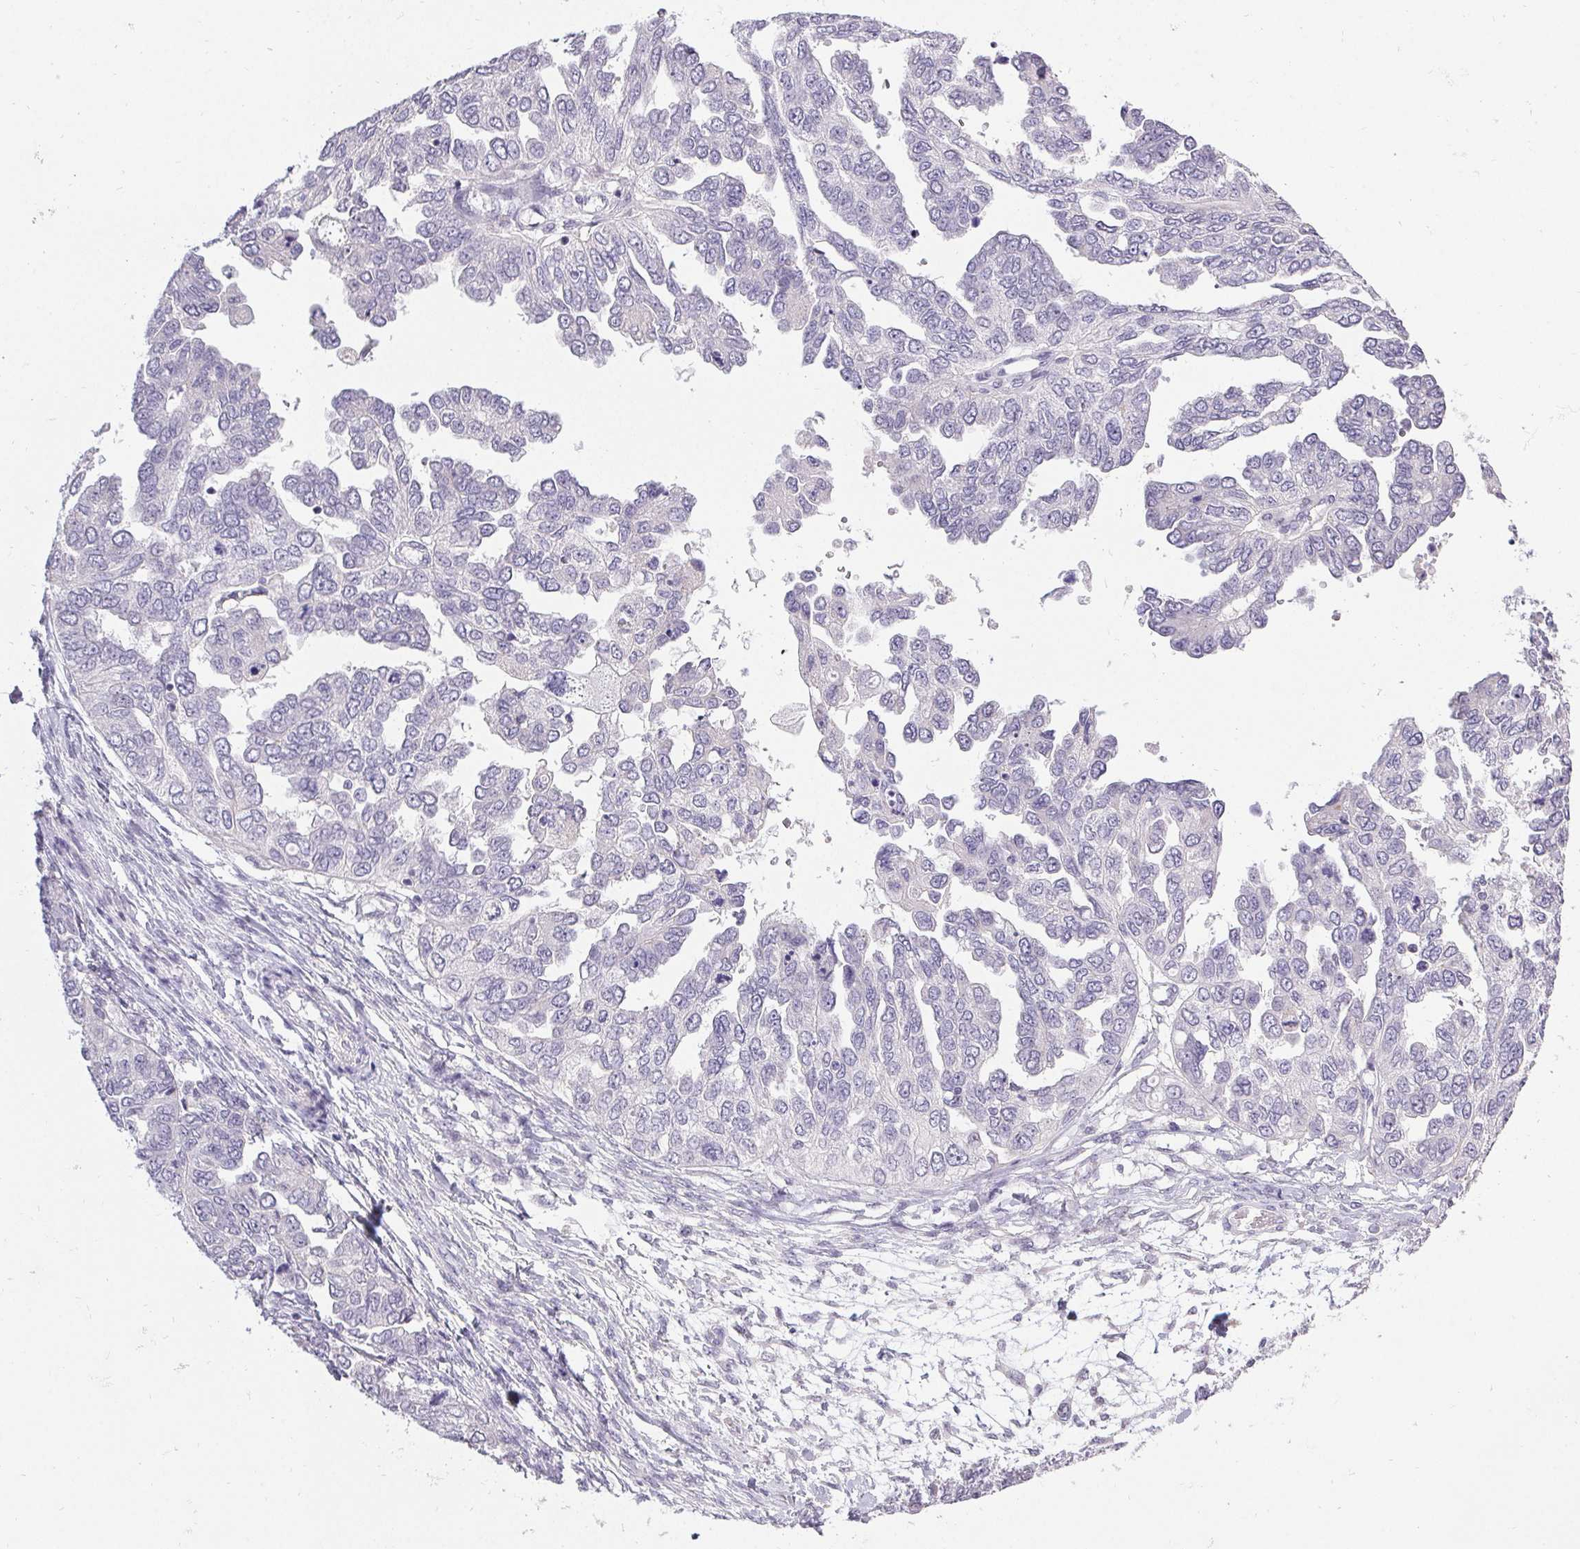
{"staining": {"intensity": "negative", "quantity": "none", "location": "none"}, "tissue": "ovarian cancer", "cell_type": "Tumor cells", "image_type": "cancer", "snomed": [{"axis": "morphology", "description": "Cystadenocarcinoma, serous, NOS"}, {"axis": "topography", "description": "Ovary"}], "caption": "The photomicrograph reveals no significant staining in tumor cells of serous cystadenocarcinoma (ovarian).", "gene": "PMEL", "patient": {"sex": "female", "age": 53}}